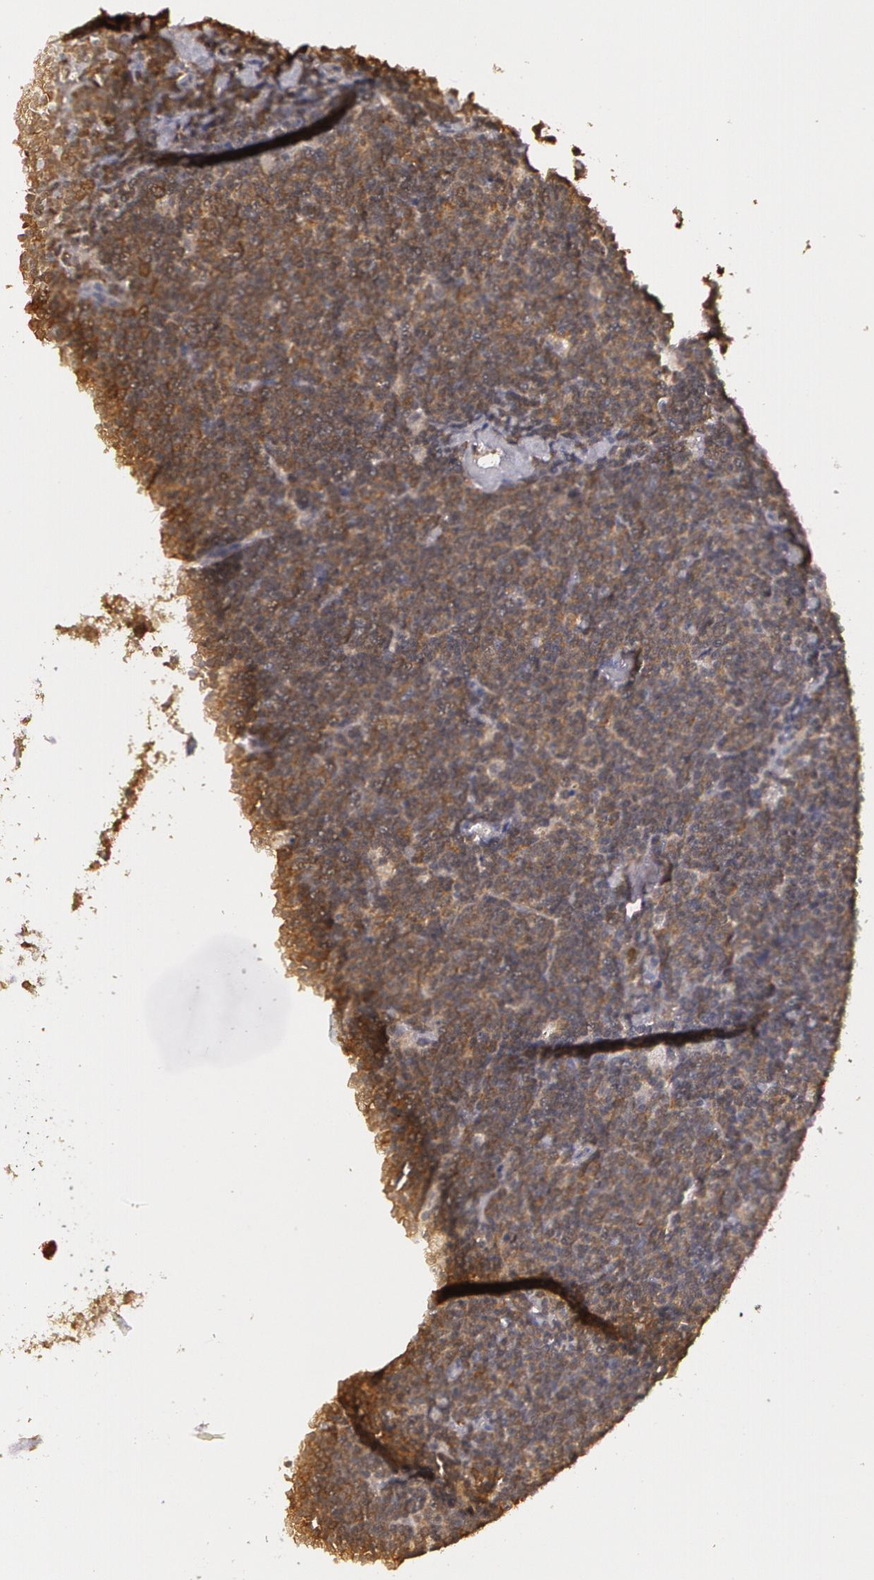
{"staining": {"intensity": "weak", "quantity": "25%-75%", "location": "cytoplasmic/membranous"}, "tissue": "lymphoma", "cell_type": "Tumor cells", "image_type": "cancer", "snomed": [{"axis": "morphology", "description": "Malignant lymphoma, non-Hodgkin's type, Low grade"}, {"axis": "topography", "description": "Lymph node"}], "caption": "Immunohistochemistry (IHC) (DAB (3,3'-diaminobenzidine)) staining of human lymphoma reveals weak cytoplasmic/membranous protein expression in approximately 25%-75% of tumor cells. (Brightfield microscopy of DAB IHC at high magnification).", "gene": "AHSA1", "patient": {"sex": "male", "age": 65}}